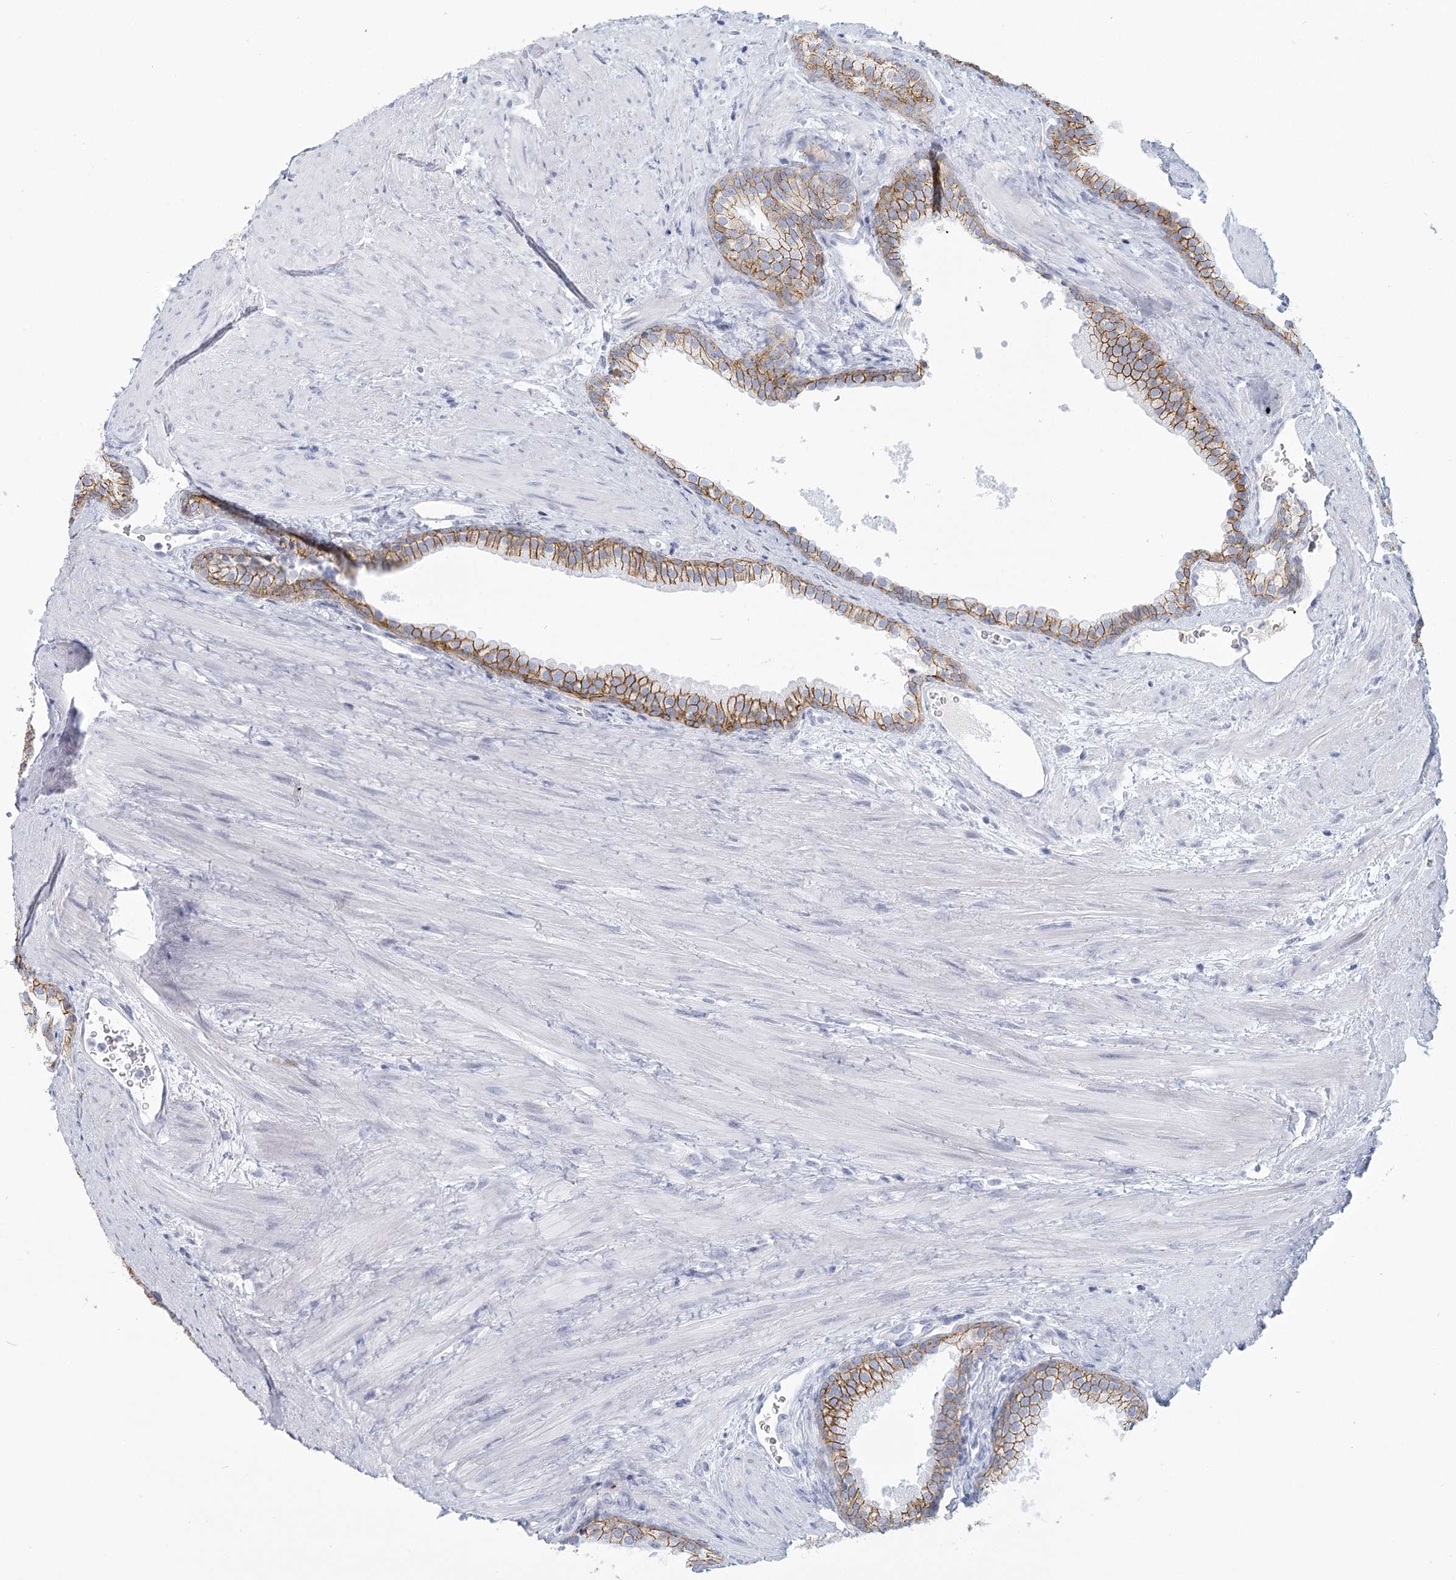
{"staining": {"intensity": "moderate", "quantity": "25%-75%", "location": "cytoplasmic/membranous"}, "tissue": "prostate", "cell_type": "Glandular cells", "image_type": "normal", "snomed": [{"axis": "morphology", "description": "Normal tissue, NOS"}, {"axis": "topography", "description": "Prostate"}], "caption": "Immunohistochemical staining of unremarkable prostate demonstrates 25%-75% levels of moderate cytoplasmic/membranous protein expression in approximately 25%-75% of glandular cells.", "gene": "WNT8B", "patient": {"sex": "male", "age": 76}}